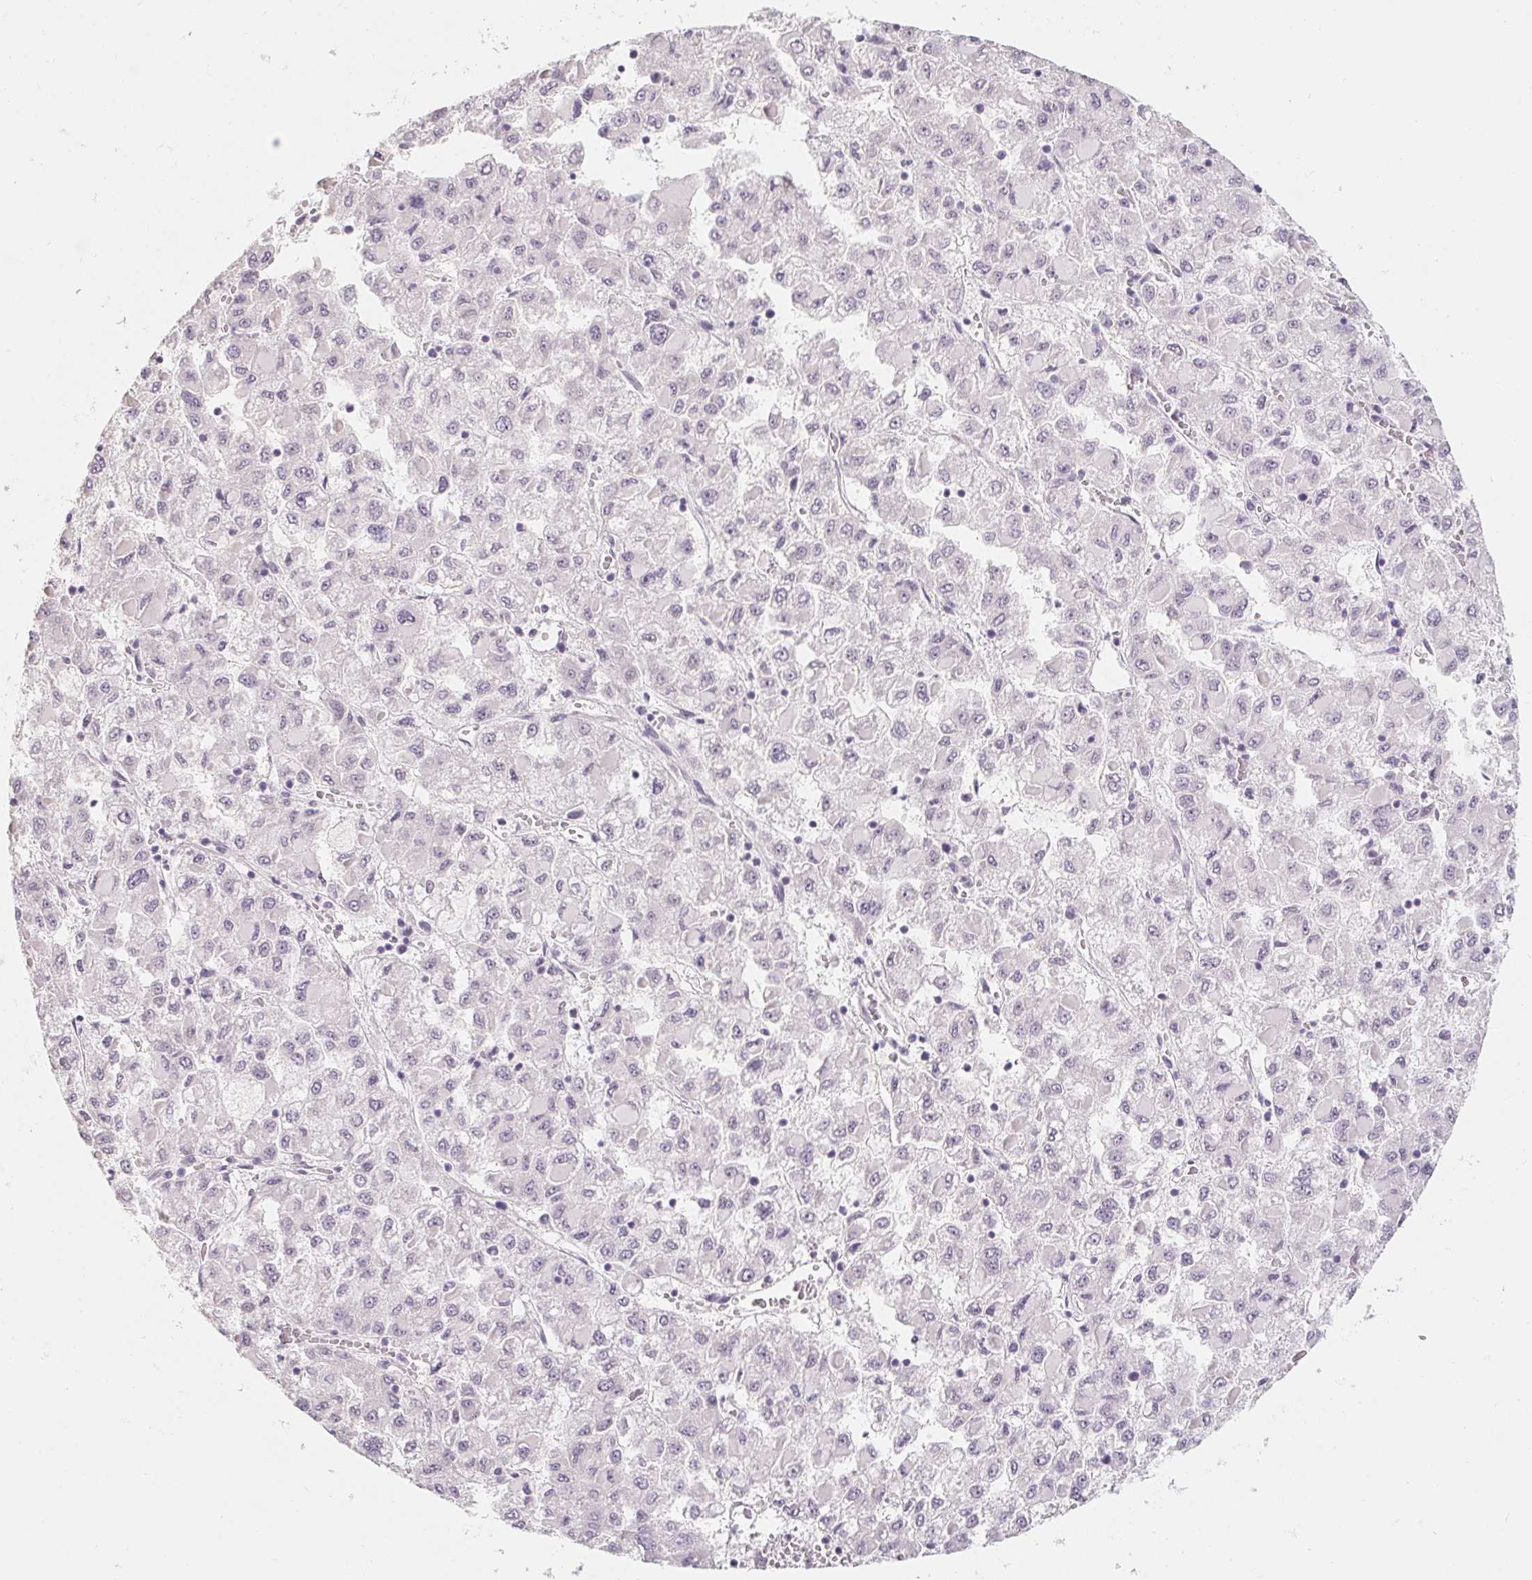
{"staining": {"intensity": "negative", "quantity": "none", "location": "none"}, "tissue": "liver cancer", "cell_type": "Tumor cells", "image_type": "cancer", "snomed": [{"axis": "morphology", "description": "Carcinoma, Hepatocellular, NOS"}, {"axis": "topography", "description": "Liver"}], "caption": "Tumor cells are negative for protein expression in human liver hepatocellular carcinoma.", "gene": "CAPZA3", "patient": {"sex": "male", "age": 40}}